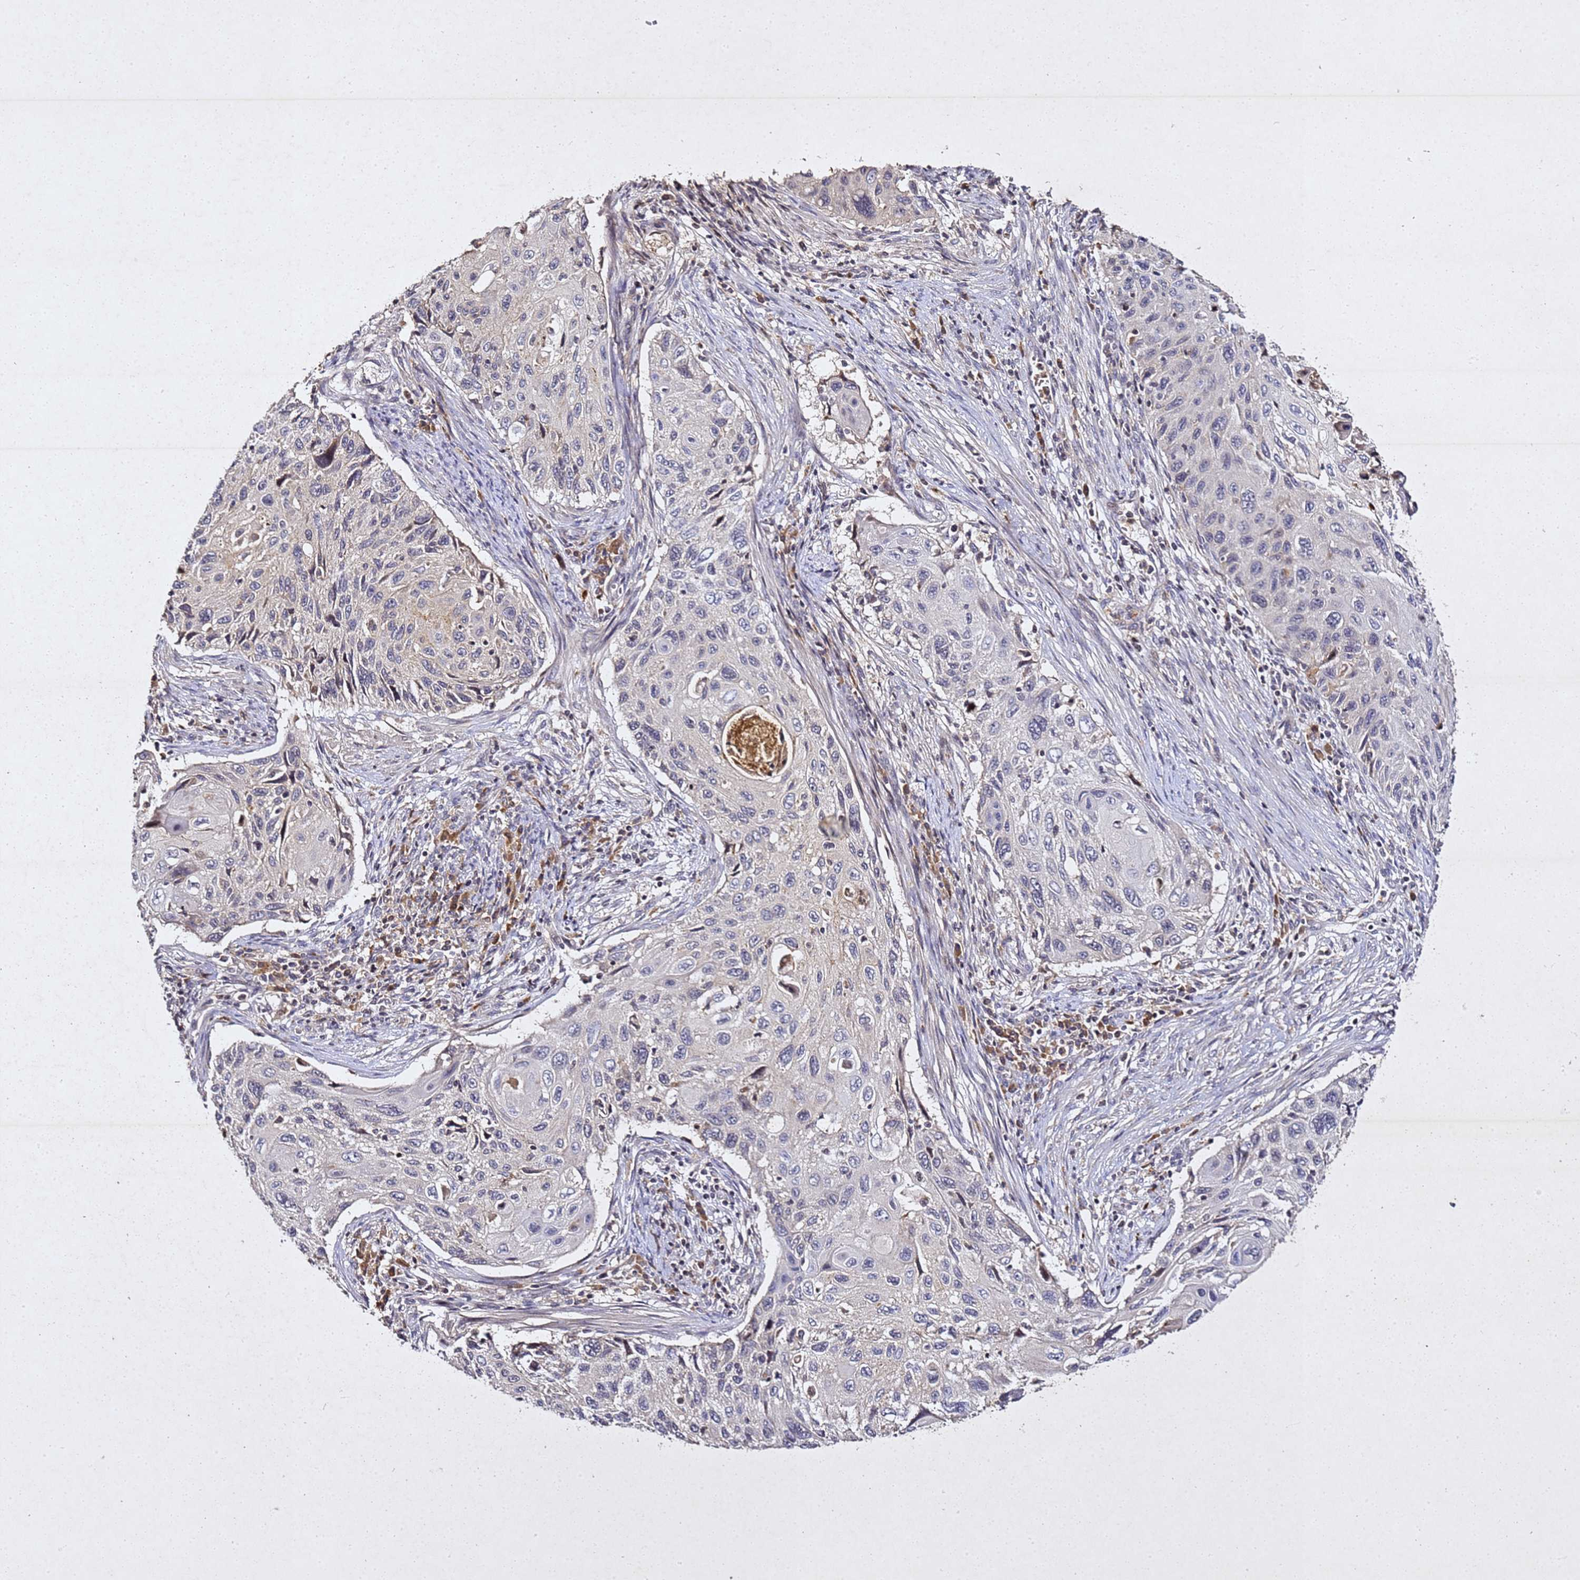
{"staining": {"intensity": "negative", "quantity": "none", "location": "none"}, "tissue": "cervical cancer", "cell_type": "Tumor cells", "image_type": "cancer", "snomed": [{"axis": "morphology", "description": "Squamous cell carcinoma, NOS"}, {"axis": "topography", "description": "Cervix"}], "caption": "Immunohistochemical staining of human cervical squamous cell carcinoma exhibits no significant positivity in tumor cells.", "gene": "SV2B", "patient": {"sex": "female", "age": 70}}